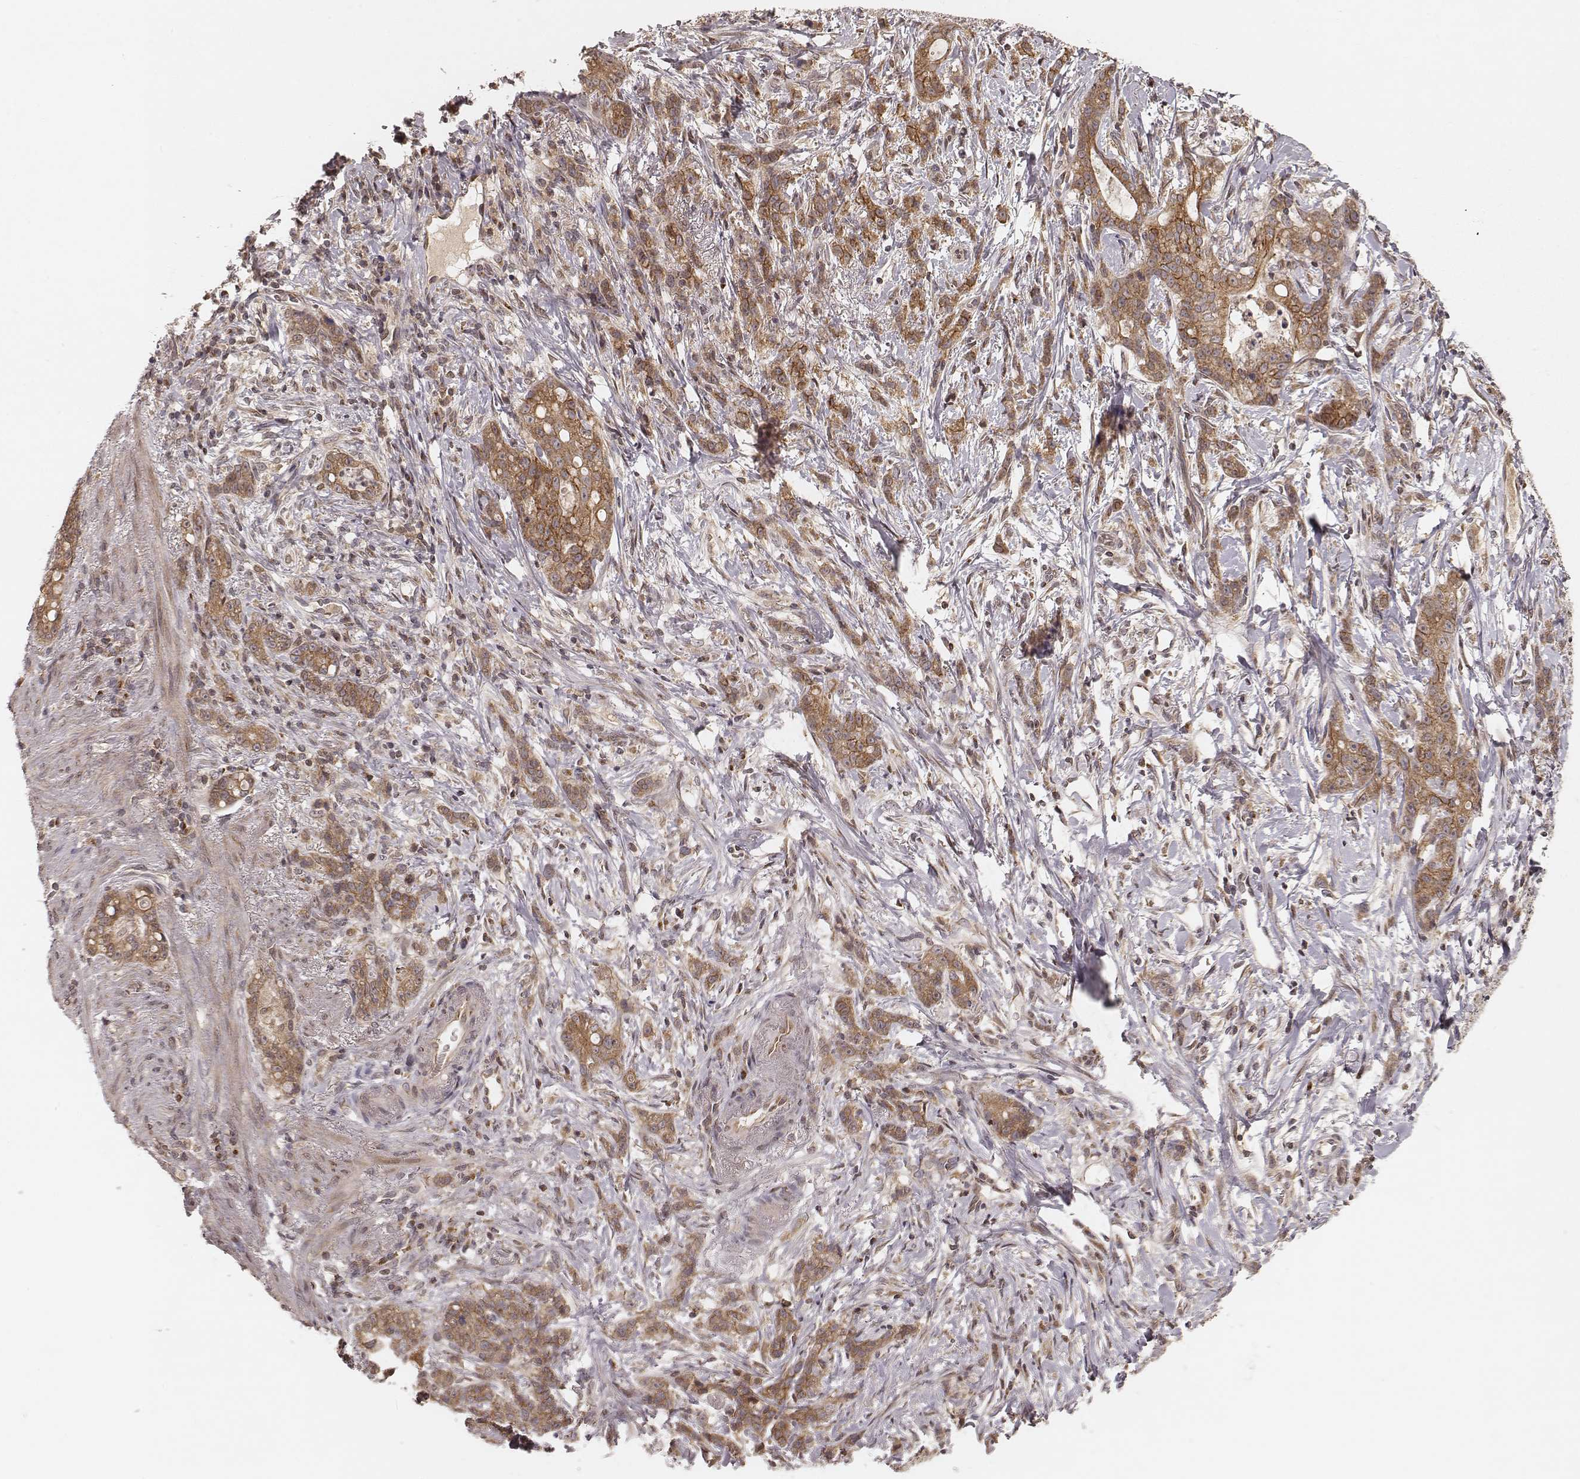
{"staining": {"intensity": "moderate", "quantity": ">75%", "location": "cytoplasmic/membranous"}, "tissue": "stomach cancer", "cell_type": "Tumor cells", "image_type": "cancer", "snomed": [{"axis": "morphology", "description": "Adenocarcinoma, NOS"}, {"axis": "topography", "description": "Stomach, lower"}], "caption": "DAB (3,3'-diaminobenzidine) immunohistochemical staining of stomach adenocarcinoma reveals moderate cytoplasmic/membranous protein staining in approximately >75% of tumor cells. The staining was performed using DAB (3,3'-diaminobenzidine) to visualize the protein expression in brown, while the nuclei were stained in blue with hematoxylin (Magnification: 20x).", "gene": "MYO19", "patient": {"sex": "male", "age": 88}}